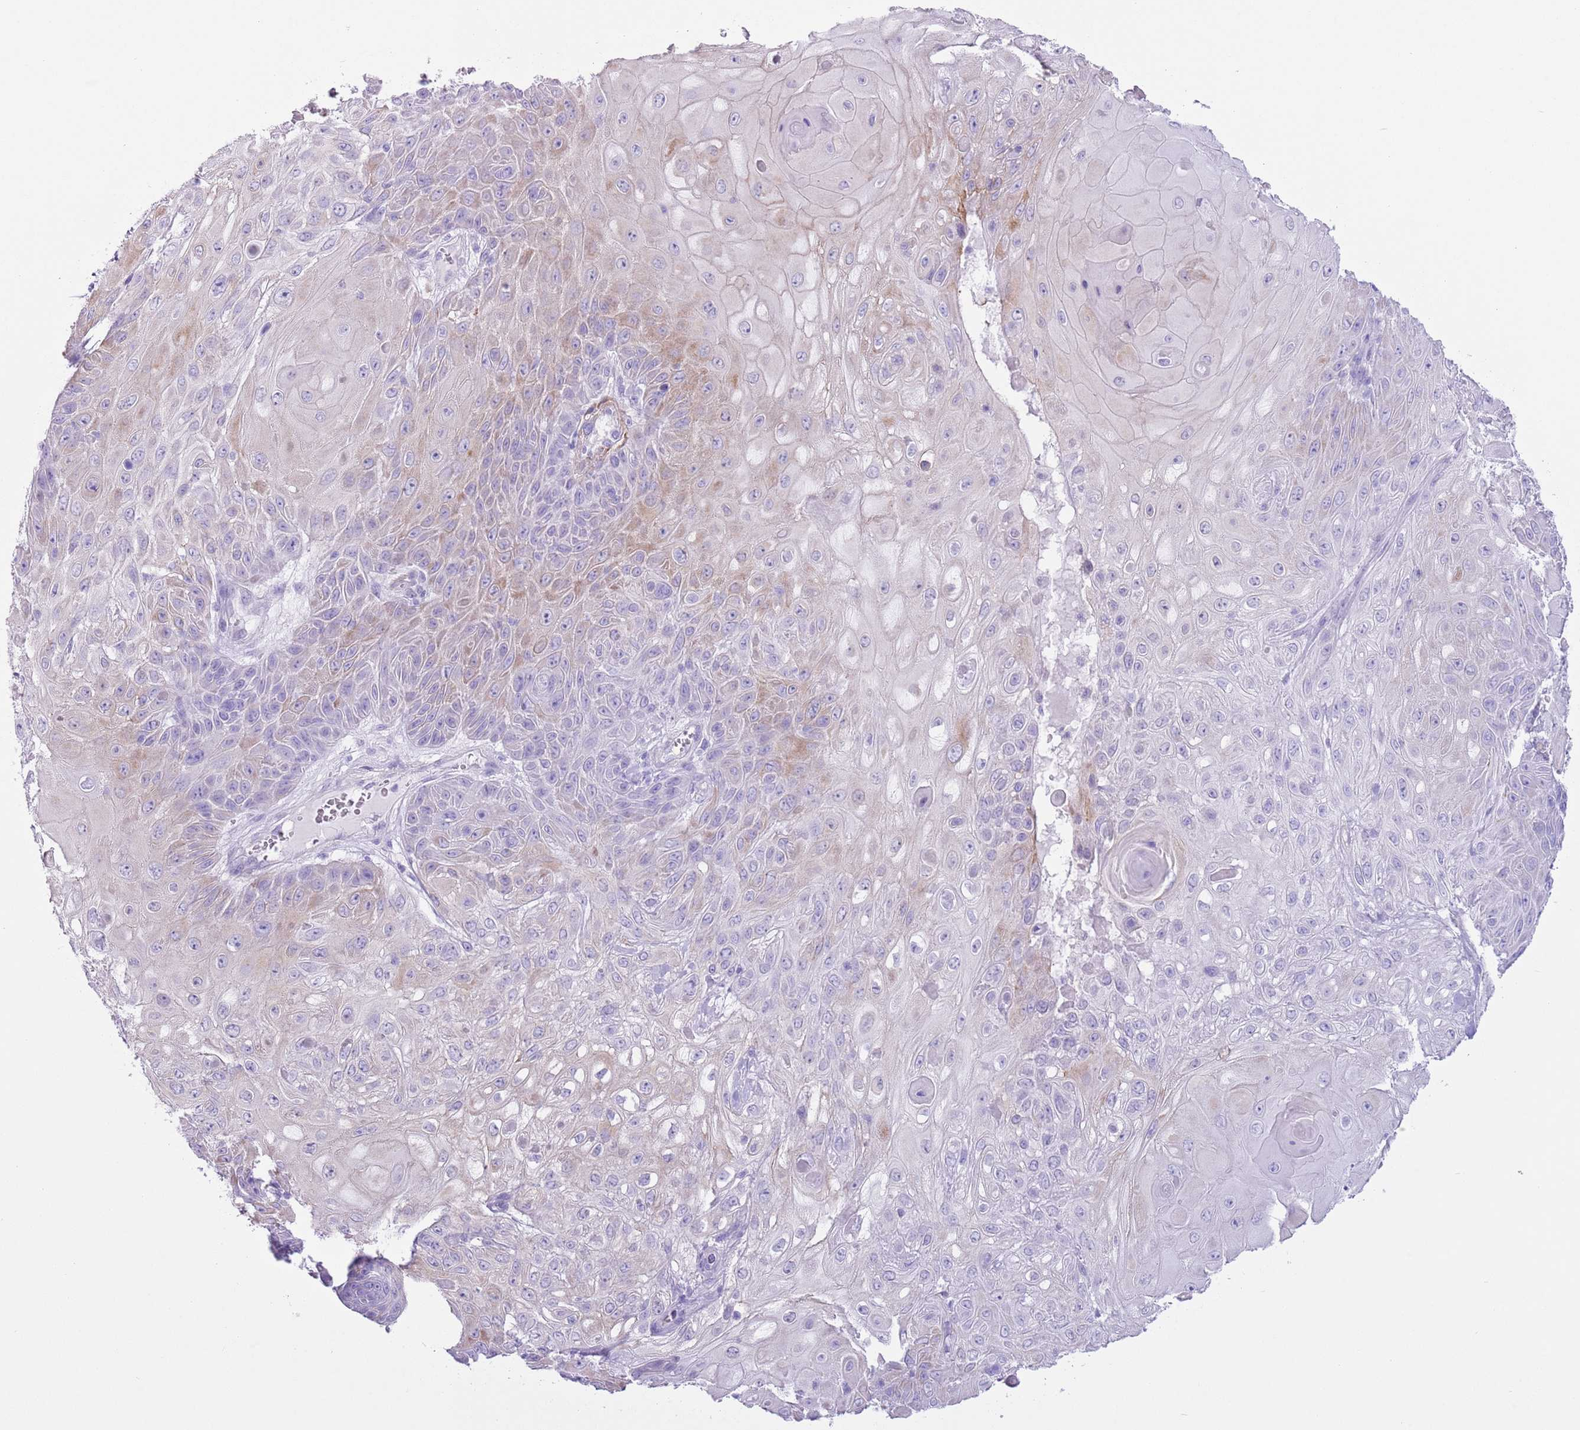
{"staining": {"intensity": "weak", "quantity": "25%-75%", "location": "cytoplasmic/membranous"}, "tissue": "skin cancer", "cell_type": "Tumor cells", "image_type": "cancer", "snomed": [{"axis": "morphology", "description": "Normal tissue, NOS"}, {"axis": "morphology", "description": "Squamous cell carcinoma, NOS"}, {"axis": "topography", "description": "Skin"}, {"axis": "topography", "description": "Cartilage tissue"}], "caption": "Immunohistochemical staining of human skin cancer shows low levels of weak cytoplasmic/membranous protein positivity in about 25%-75% of tumor cells.", "gene": "SLC7A14", "patient": {"sex": "female", "age": 79}}